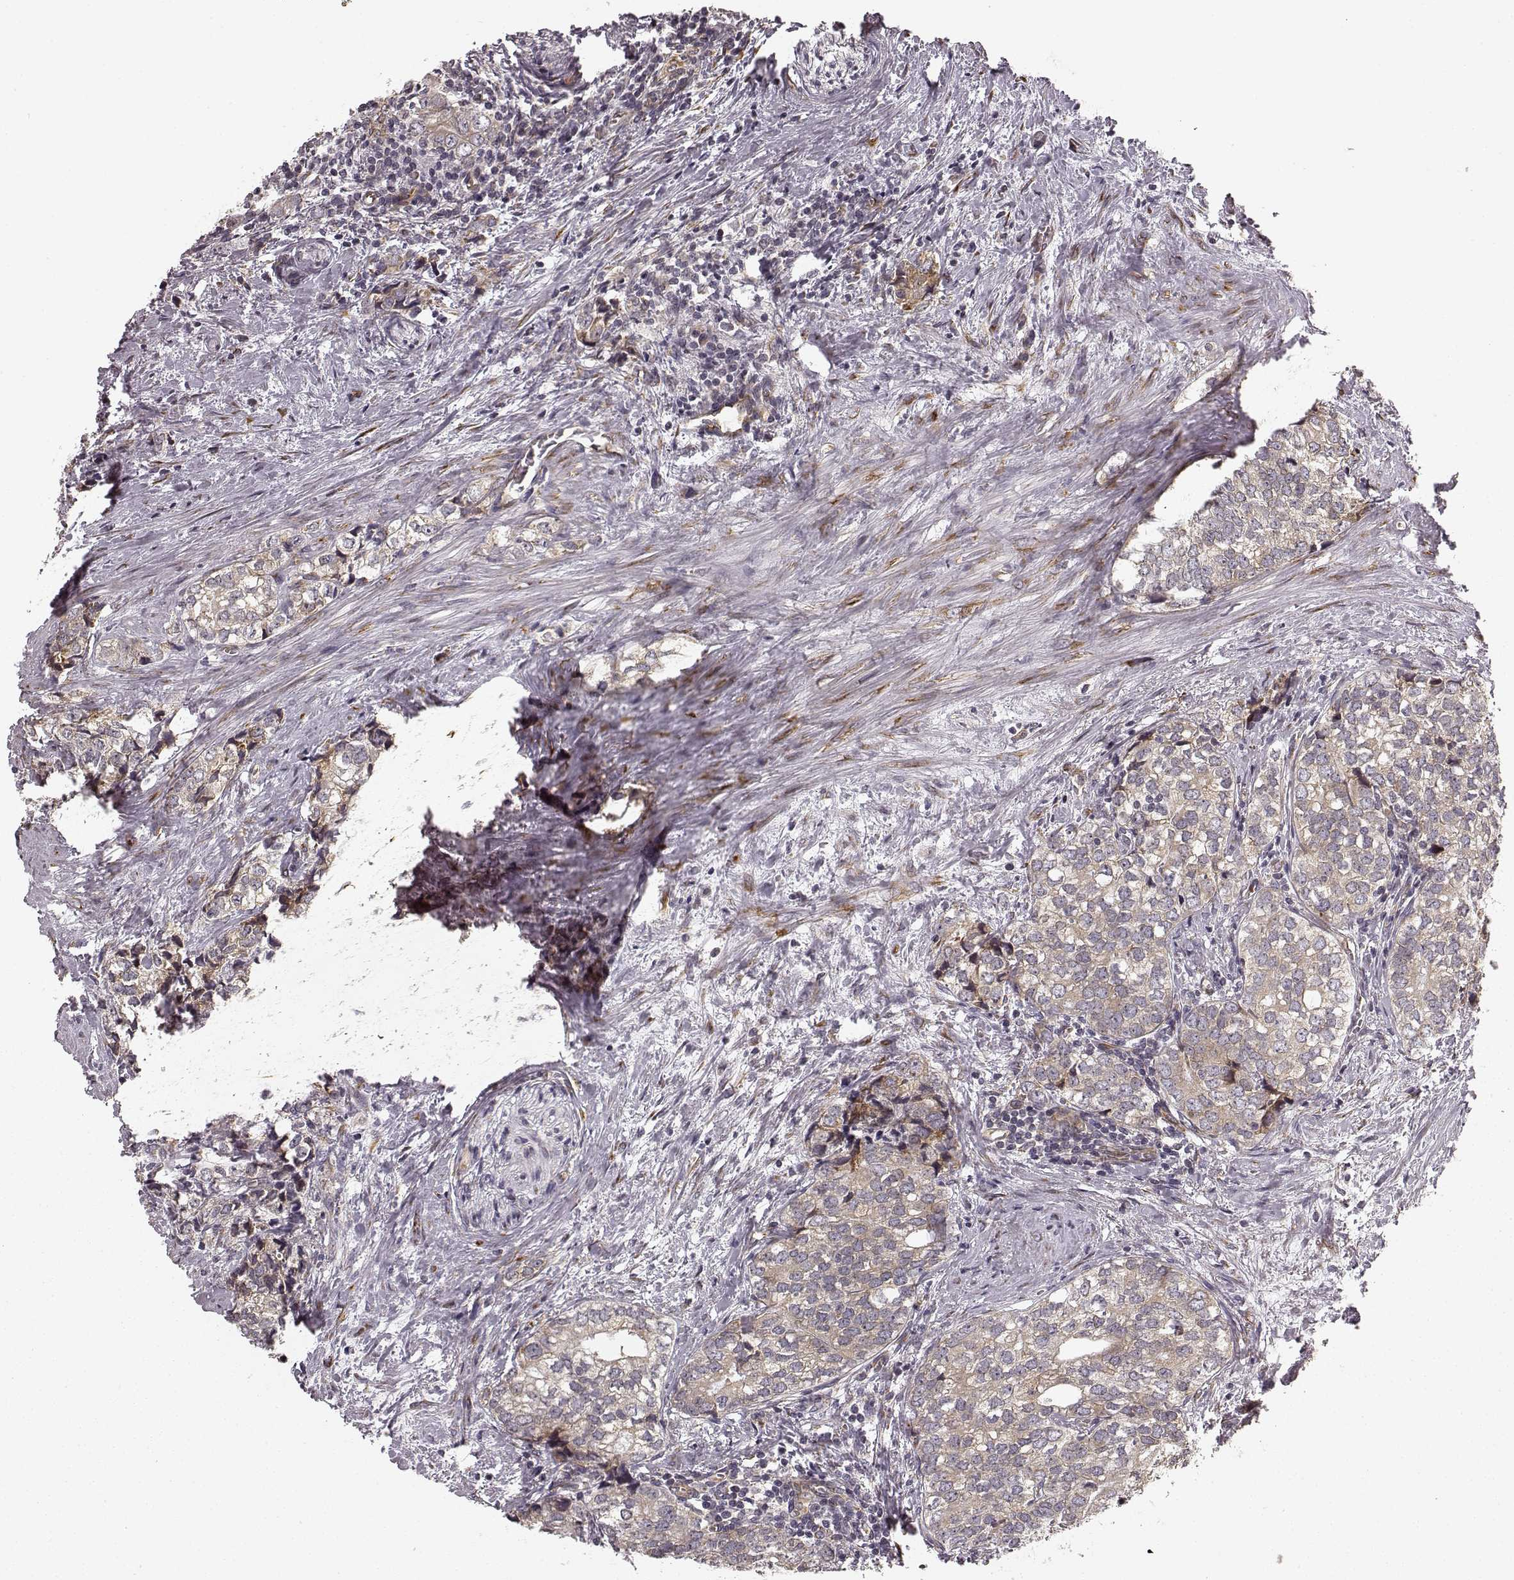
{"staining": {"intensity": "weak", "quantity": ">75%", "location": "cytoplasmic/membranous"}, "tissue": "prostate cancer", "cell_type": "Tumor cells", "image_type": "cancer", "snomed": [{"axis": "morphology", "description": "Adenocarcinoma, NOS"}, {"axis": "topography", "description": "Prostate and seminal vesicle, NOS"}], "caption": "Weak cytoplasmic/membranous positivity for a protein is appreciated in about >75% of tumor cells of adenocarcinoma (prostate) using IHC.", "gene": "TMEM14A", "patient": {"sex": "male", "age": 63}}